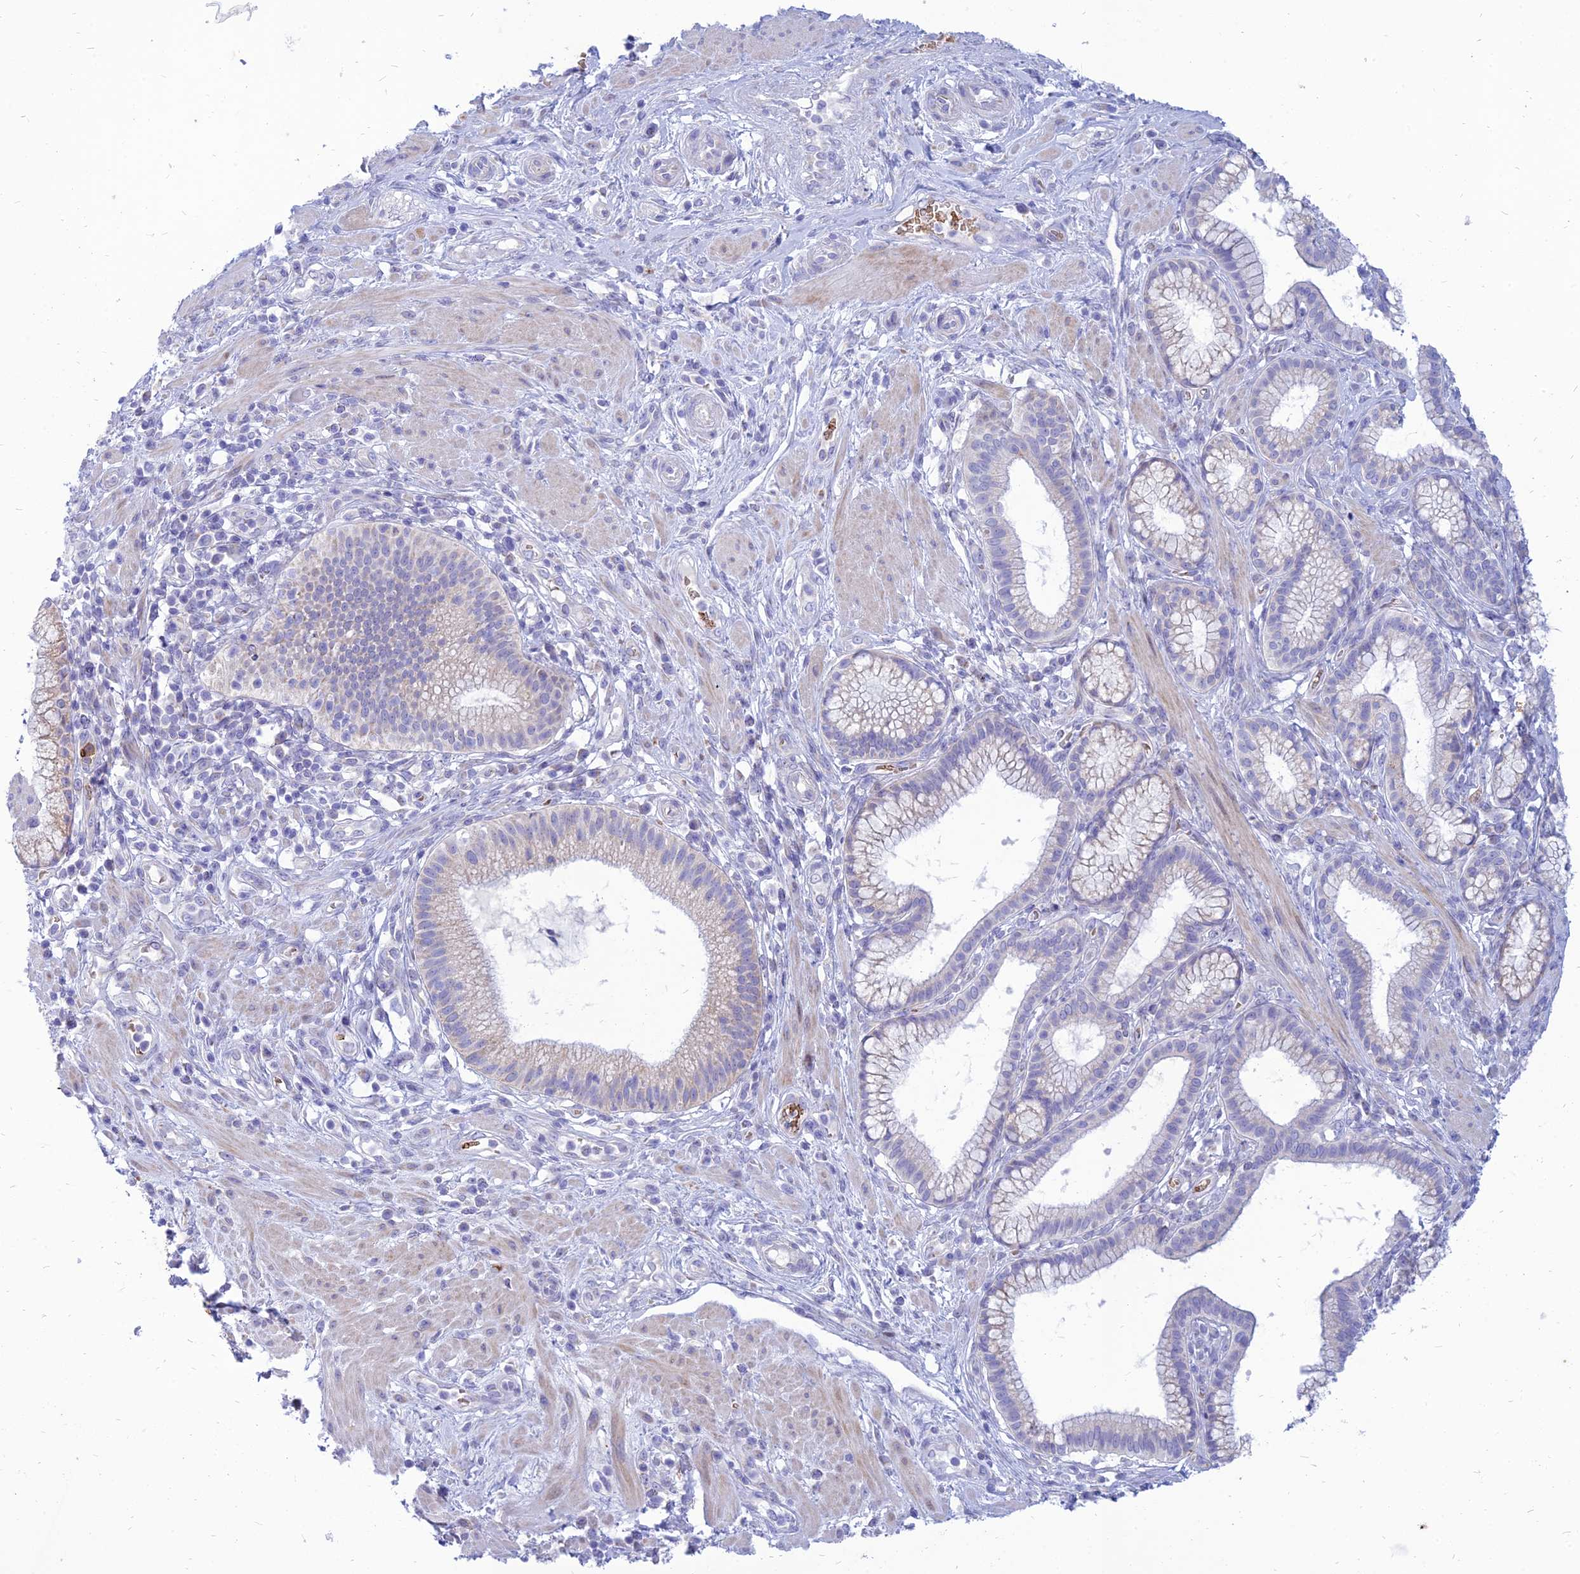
{"staining": {"intensity": "negative", "quantity": "none", "location": "none"}, "tissue": "pancreatic cancer", "cell_type": "Tumor cells", "image_type": "cancer", "snomed": [{"axis": "morphology", "description": "Adenocarcinoma, NOS"}, {"axis": "topography", "description": "Pancreas"}], "caption": "This is an immunohistochemistry image of pancreatic cancer. There is no staining in tumor cells.", "gene": "HHAT", "patient": {"sex": "male", "age": 72}}